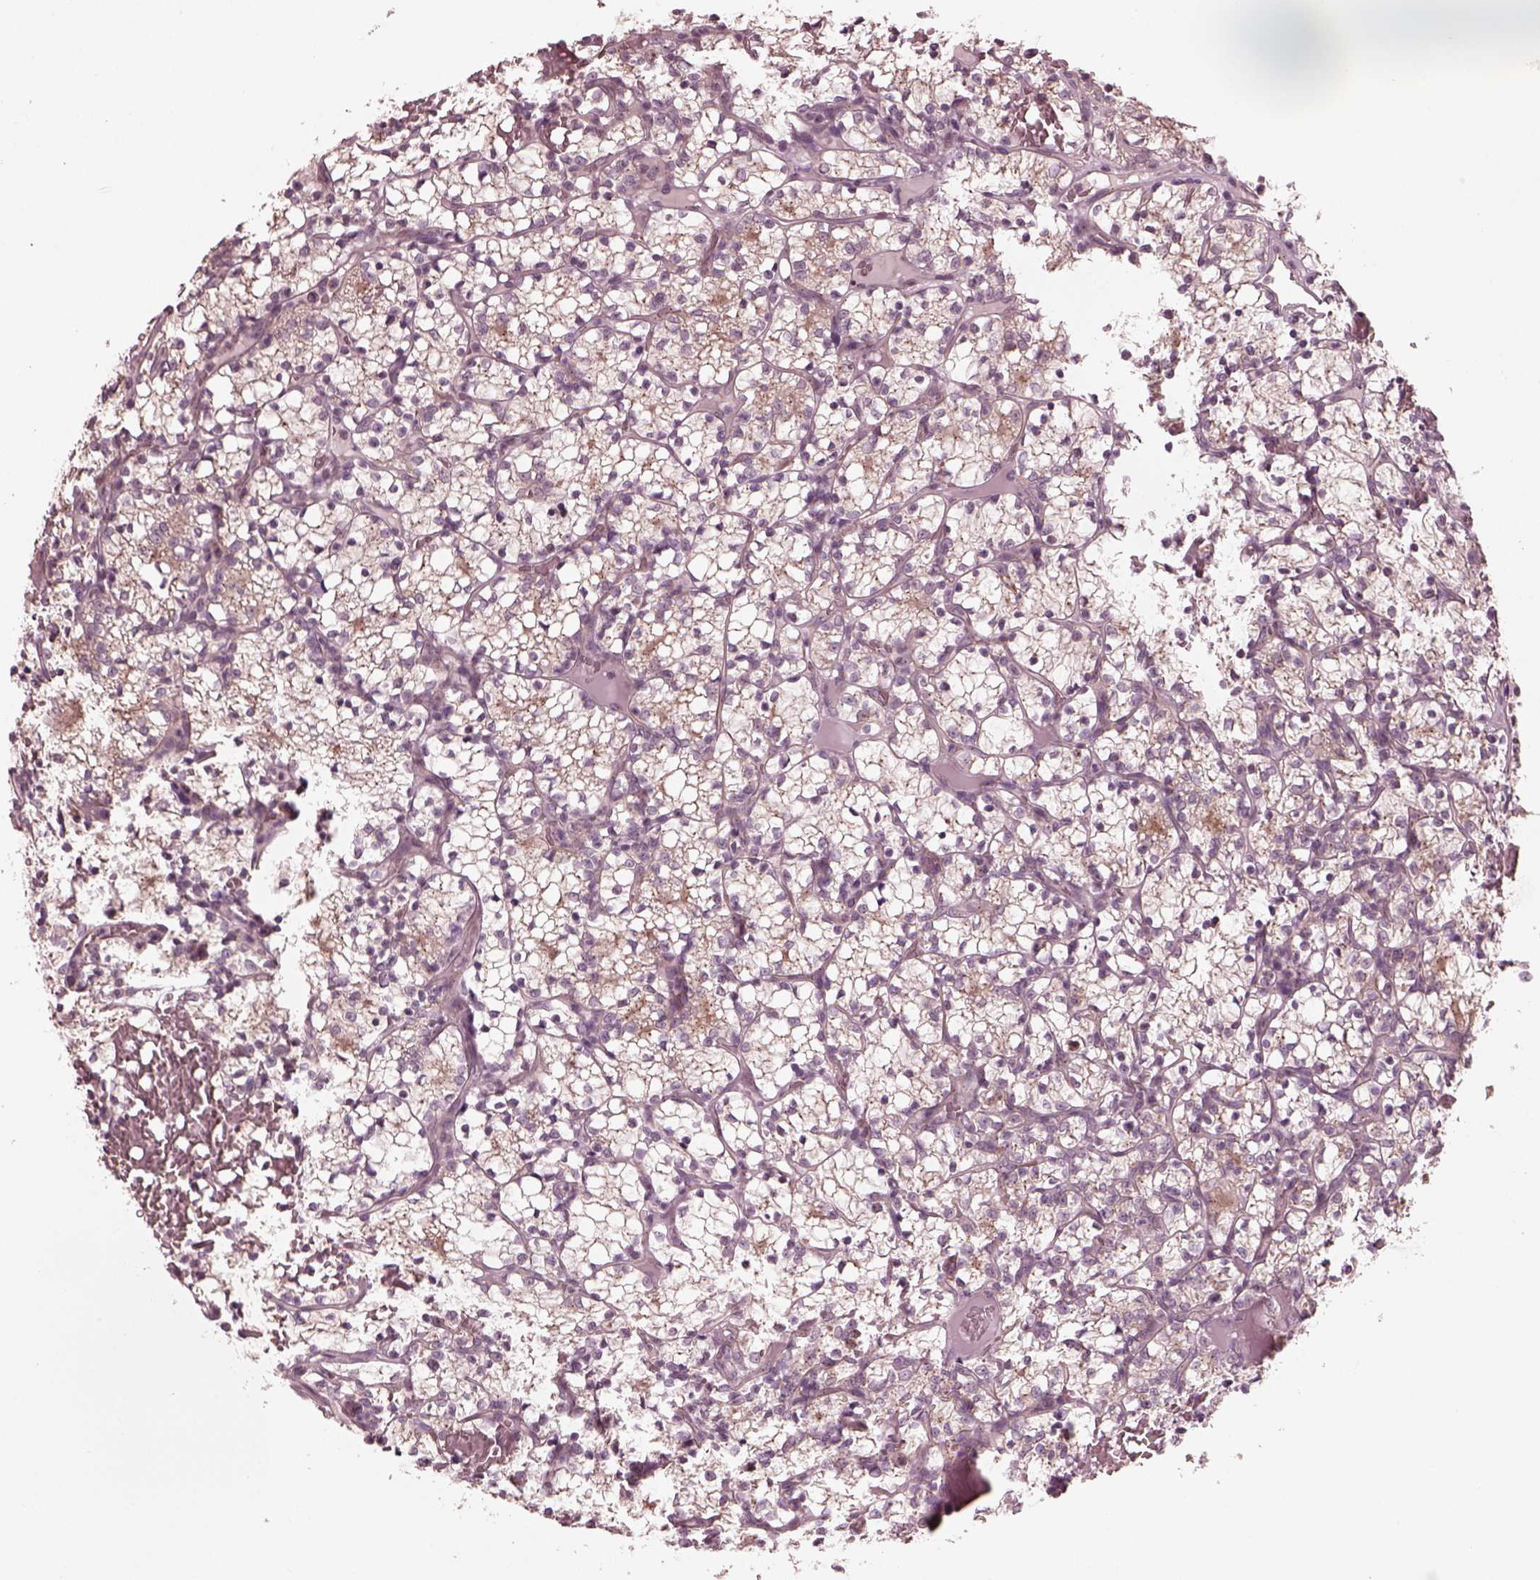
{"staining": {"intensity": "weak", "quantity": "<25%", "location": "cytoplasmic/membranous"}, "tissue": "renal cancer", "cell_type": "Tumor cells", "image_type": "cancer", "snomed": [{"axis": "morphology", "description": "Adenocarcinoma, NOS"}, {"axis": "topography", "description": "Kidney"}], "caption": "A high-resolution image shows immunohistochemistry staining of renal adenocarcinoma, which shows no significant positivity in tumor cells.", "gene": "SAXO1", "patient": {"sex": "female", "age": 69}}